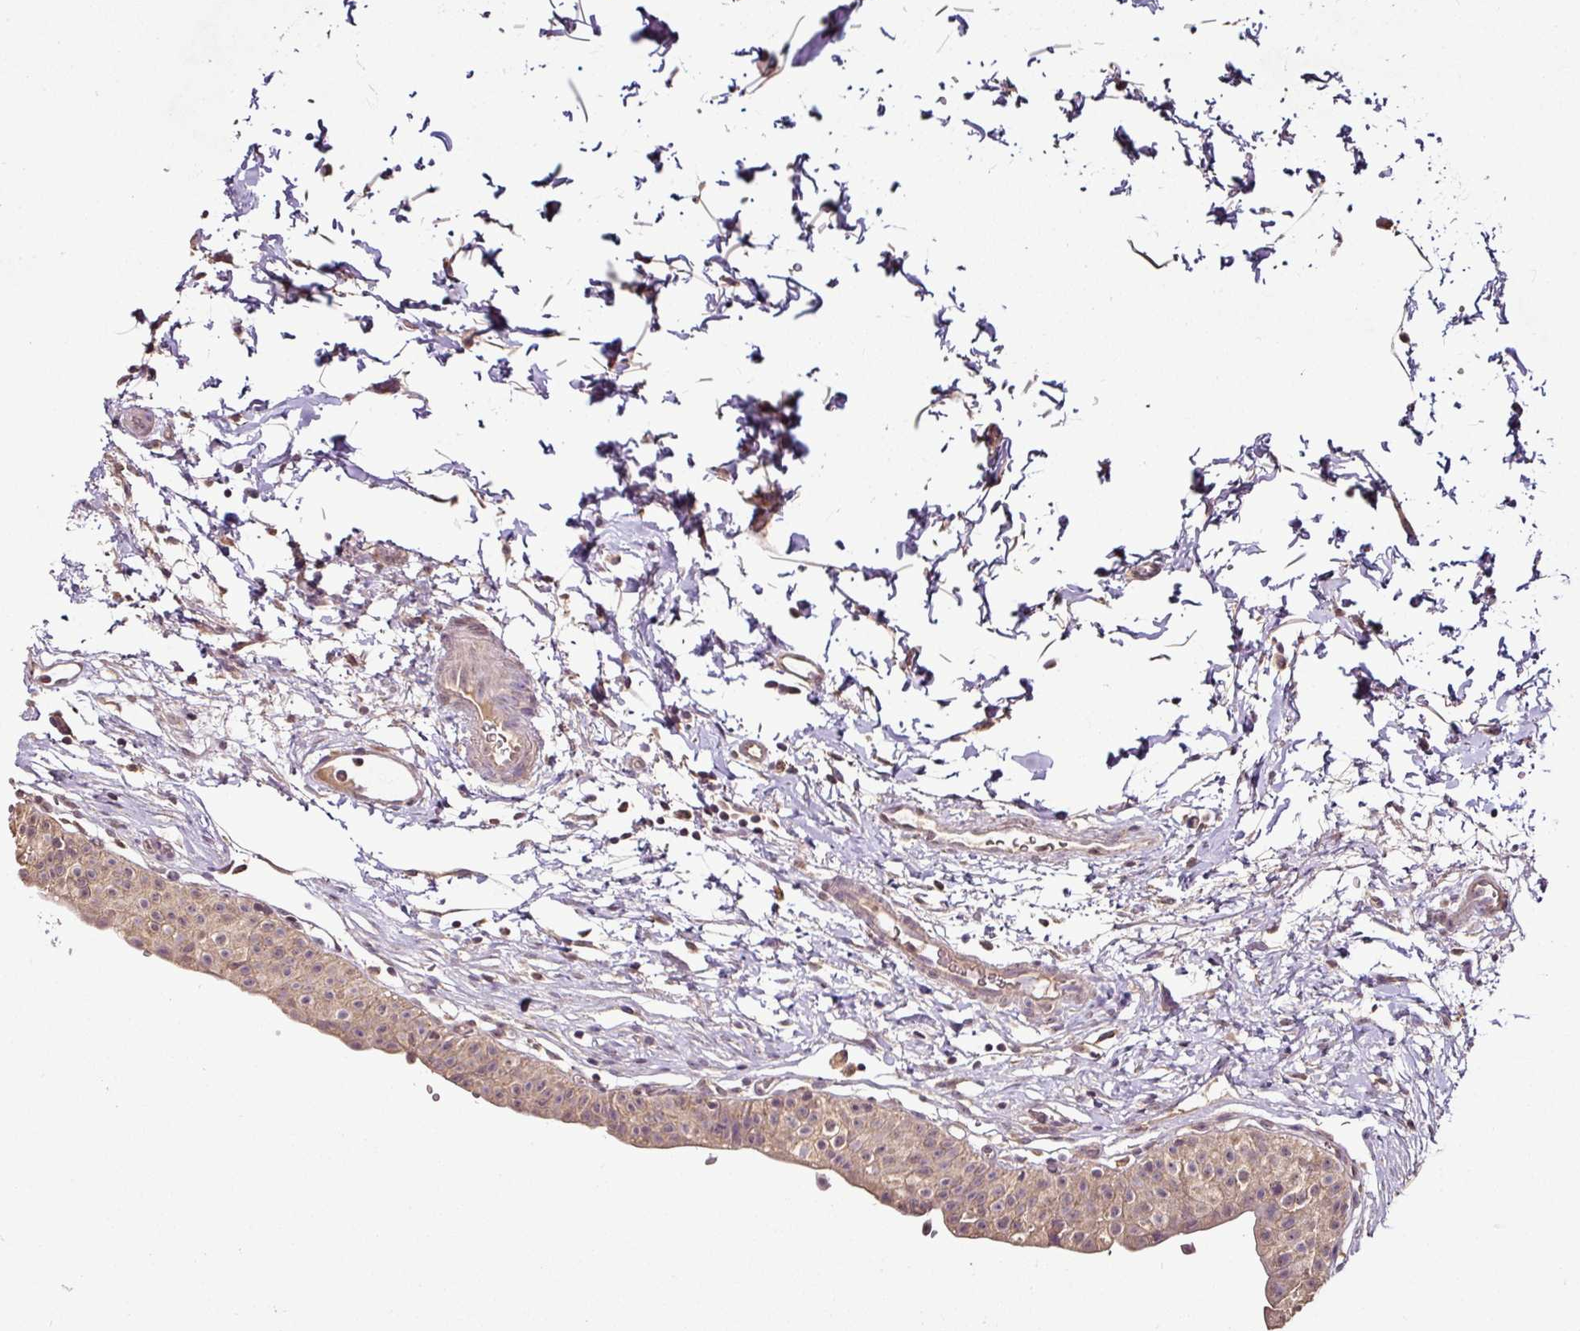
{"staining": {"intensity": "weak", "quantity": ">75%", "location": "cytoplasmic/membranous"}, "tissue": "urinary bladder", "cell_type": "Urothelial cells", "image_type": "normal", "snomed": [{"axis": "morphology", "description": "Normal tissue, NOS"}, {"axis": "topography", "description": "Urinary bladder"}, {"axis": "topography", "description": "Peripheral nerve tissue"}], "caption": "This micrograph demonstrates IHC staining of normal human urinary bladder, with low weak cytoplasmic/membranous positivity in approximately >75% of urothelial cells.", "gene": "RPL38", "patient": {"sex": "male", "age": 55}}